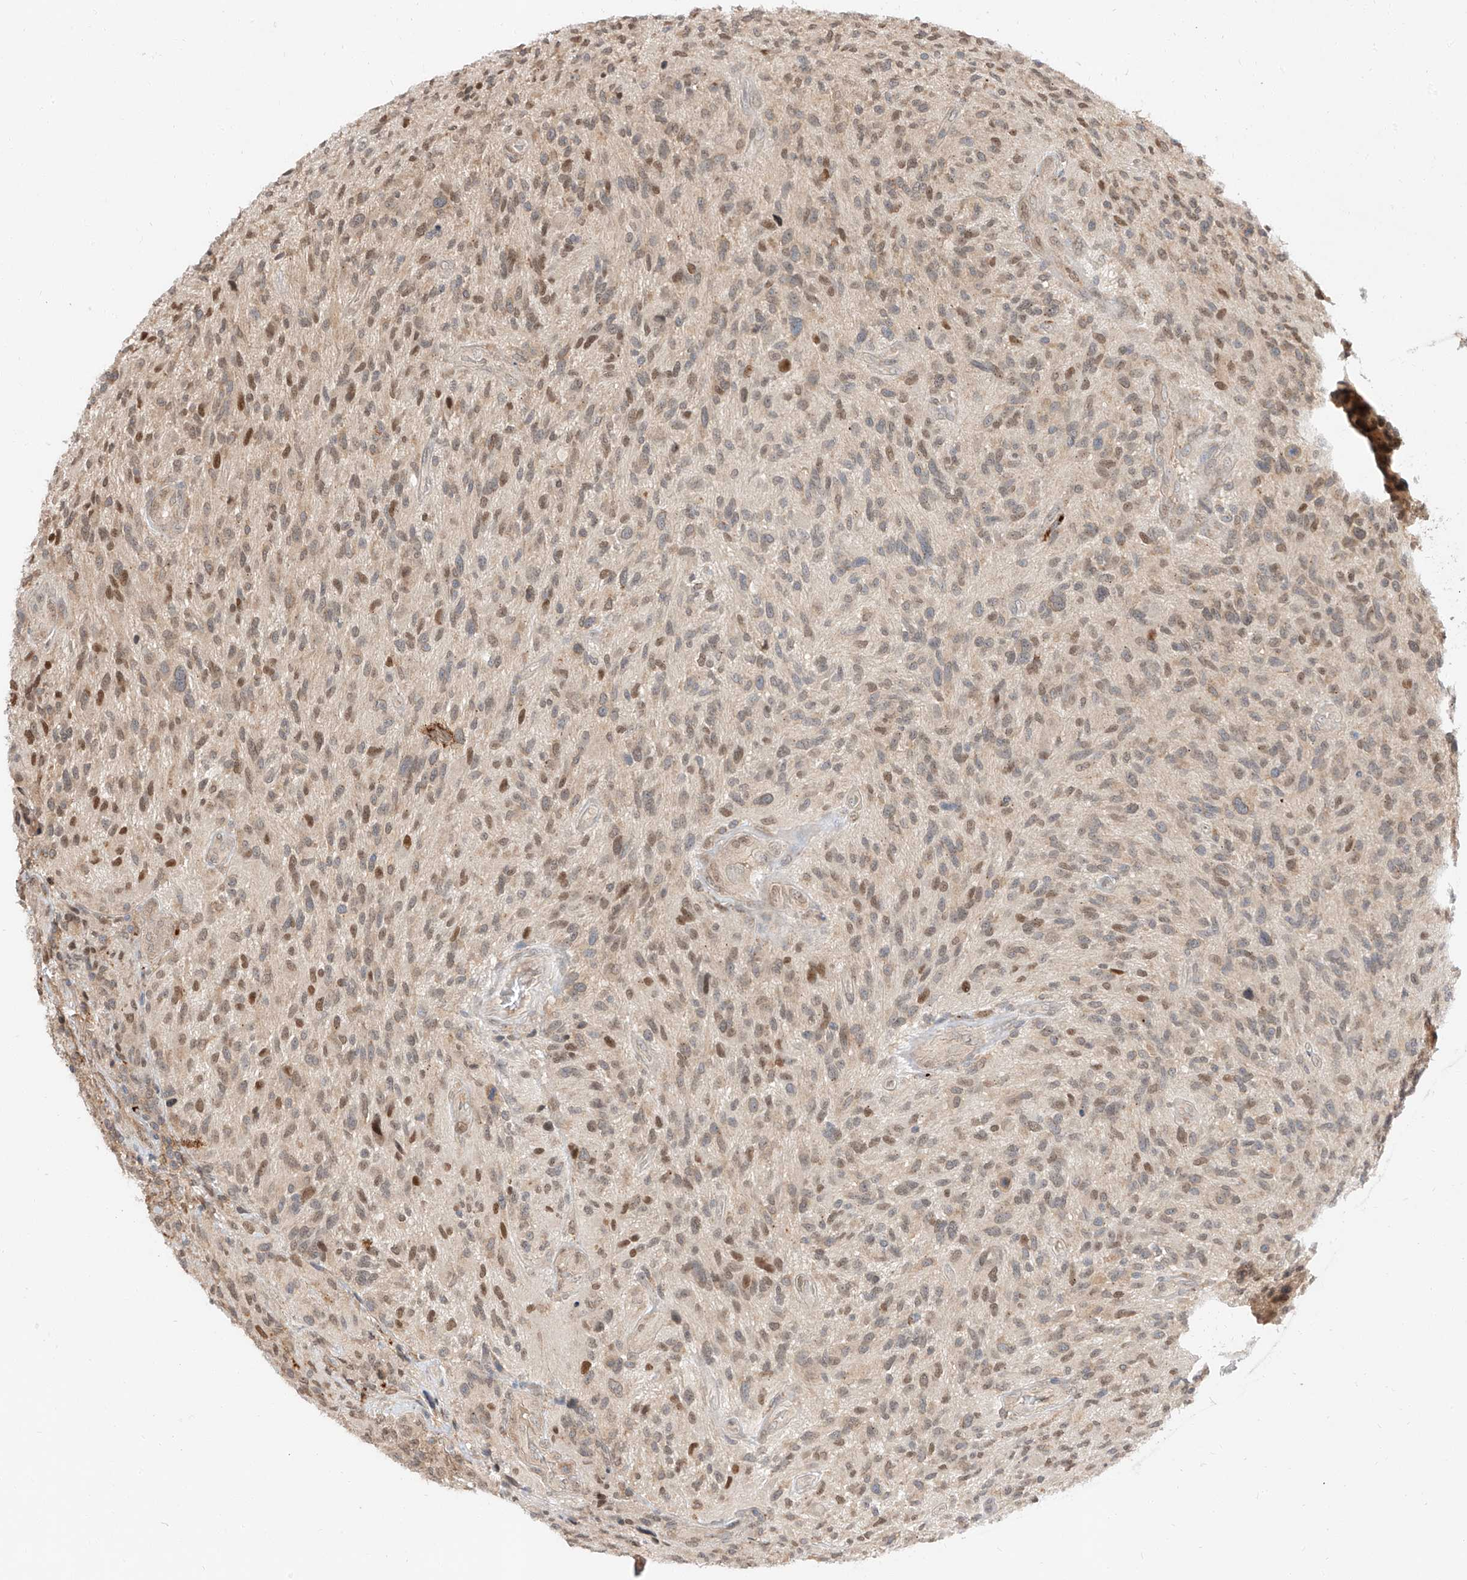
{"staining": {"intensity": "moderate", "quantity": "25%-75%", "location": "nuclear"}, "tissue": "glioma", "cell_type": "Tumor cells", "image_type": "cancer", "snomed": [{"axis": "morphology", "description": "Glioma, malignant, High grade"}, {"axis": "topography", "description": "Brain"}], "caption": "About 25%-75% of tumor cells in human glioma exhibit moderate nuclear protein expression as visualized by brown immunohistochemical staining.", "gene": "DIRAS3", "patient": {"sex": "male", "age": 47}}